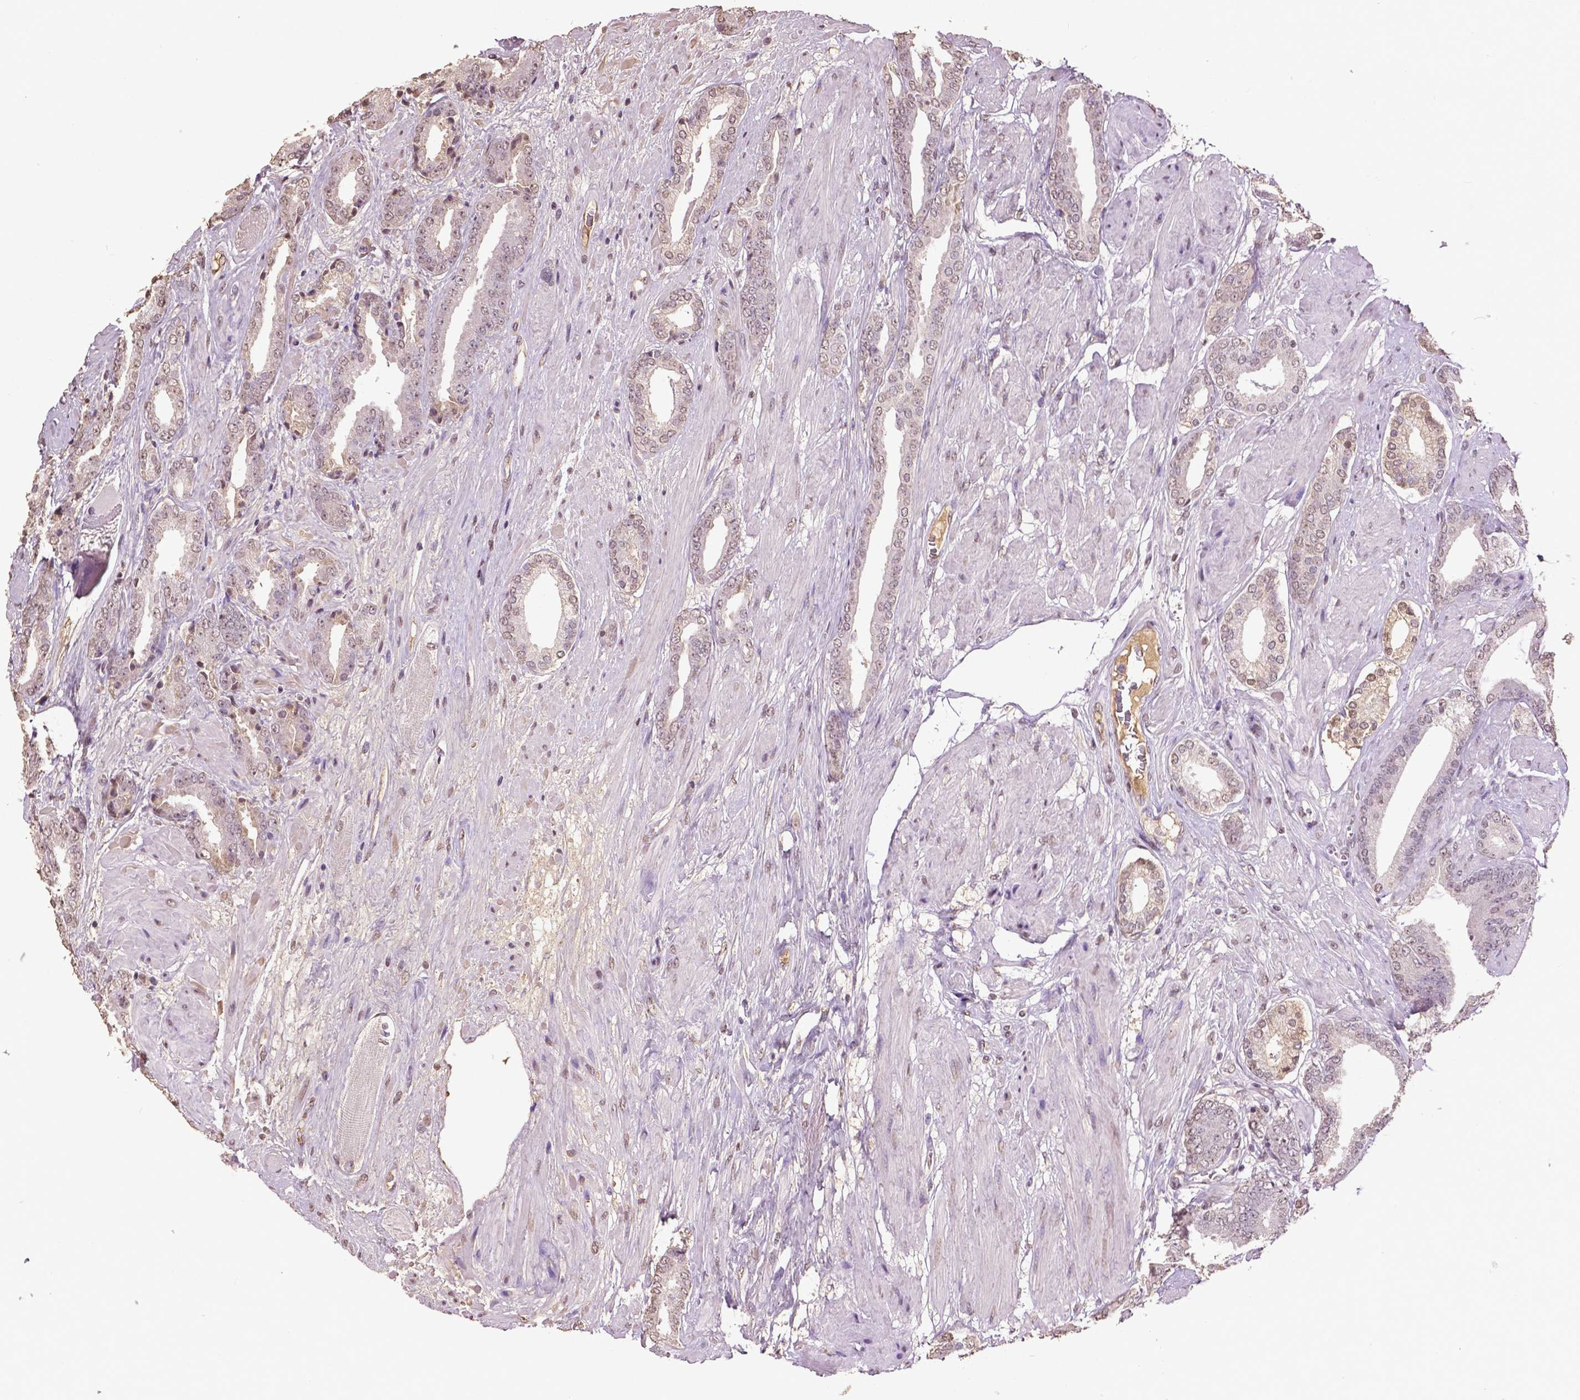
{"staining": {"intensity": "weak", "quantity": "25%-75%", "location": "nuclear"}, "tissue": "prostate cancer", "cell_type": "Tumor cells", "image_type": "cancer", "snomed": [{"axis": "morphology", "description": "Adenocarcinoma, High grade"}, {"axis": "topography", "description": "Prostate"}], "caption": "Immunohistochemical staining of prostate high-grade adenocarcinoma displays weak nuclear protein positivity in approximately 25%-75% of tumor cells. (Stains: DAB in brown, nuclei in blue, Microscopy: brightfield microscopy at high magnification).", "gene": "RUNX3", "patient": {"sex": "male", "age": 56}}